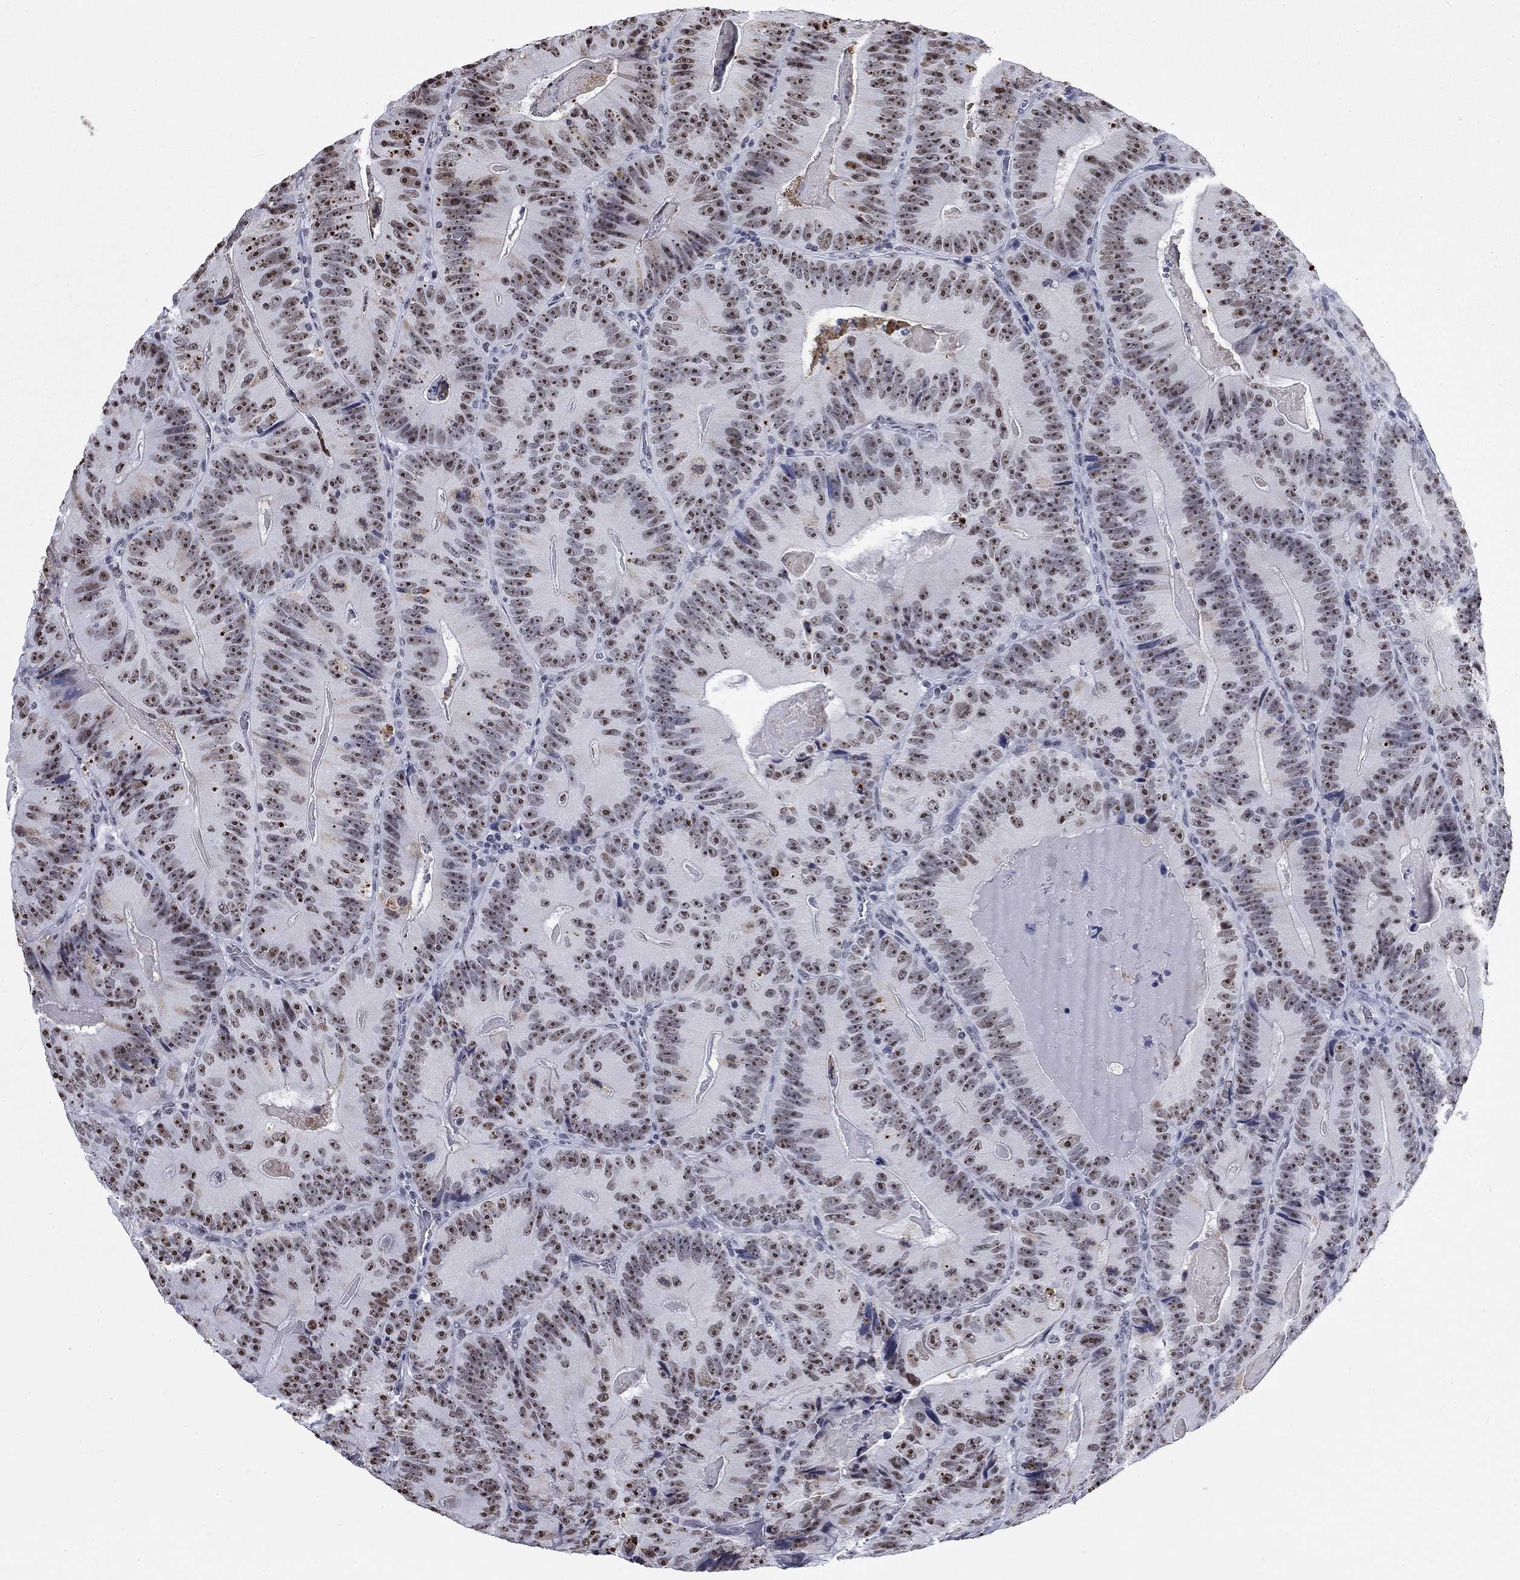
{"staining": {"intensity": "strong", "quantity": ">75%", "location": "nuclear"}, "tissue": "colorectal cancer", "cell_type": "Tumor cells", "image_type": "cancer", "snomed": [{"axis": "morphology", "description": "Adenocarcinoma, NOS"}, {"axis": "topography", "description": "Colon"}], "caption": "Adenocarcinoma (colorectal) stained for a protein (brown) exhibits strong nuclear positive staining in approximately >75% of tumor cells.", "gene": "CSRNP3", "patient": {"sex": "female", "age": 86}}